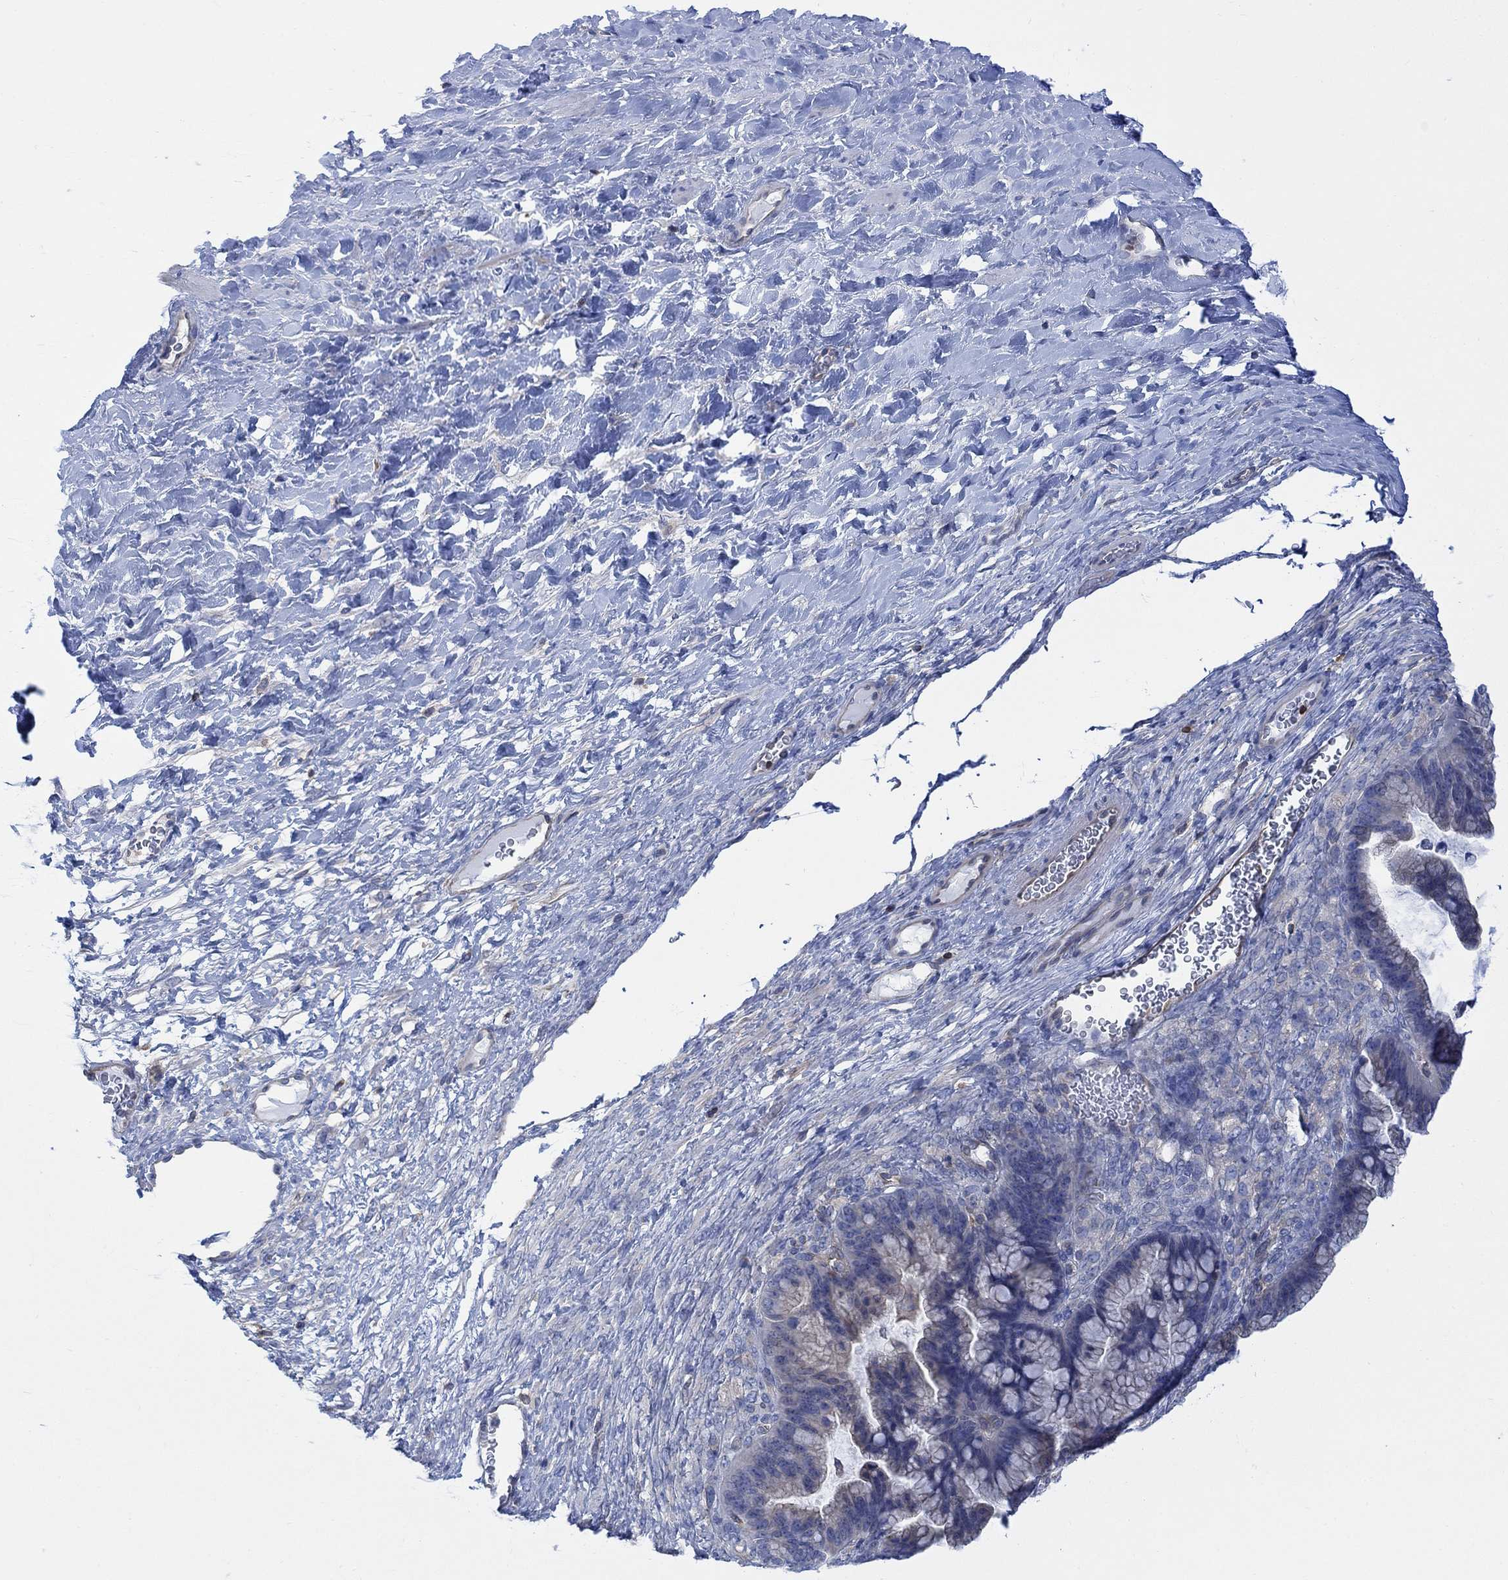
{"staining": {"intensity": "negative", "quantity": "none", "location": "none"}, "tissue": "ovarian cancer", "cell_type": "Tumor cells", "image_type": "cancer", "snomed": [{"axis": "morphology", "description": "Cystadenocarcinoma, mucinous, NOS"}, {"axis": "topography", "description": "Ovary"}], "caption": "Immunohistochemistry of human ovarian cancer displays no expression in tumor cells.", "gene": "GBP5", "patient": {"sex": "female", "age": 67}}